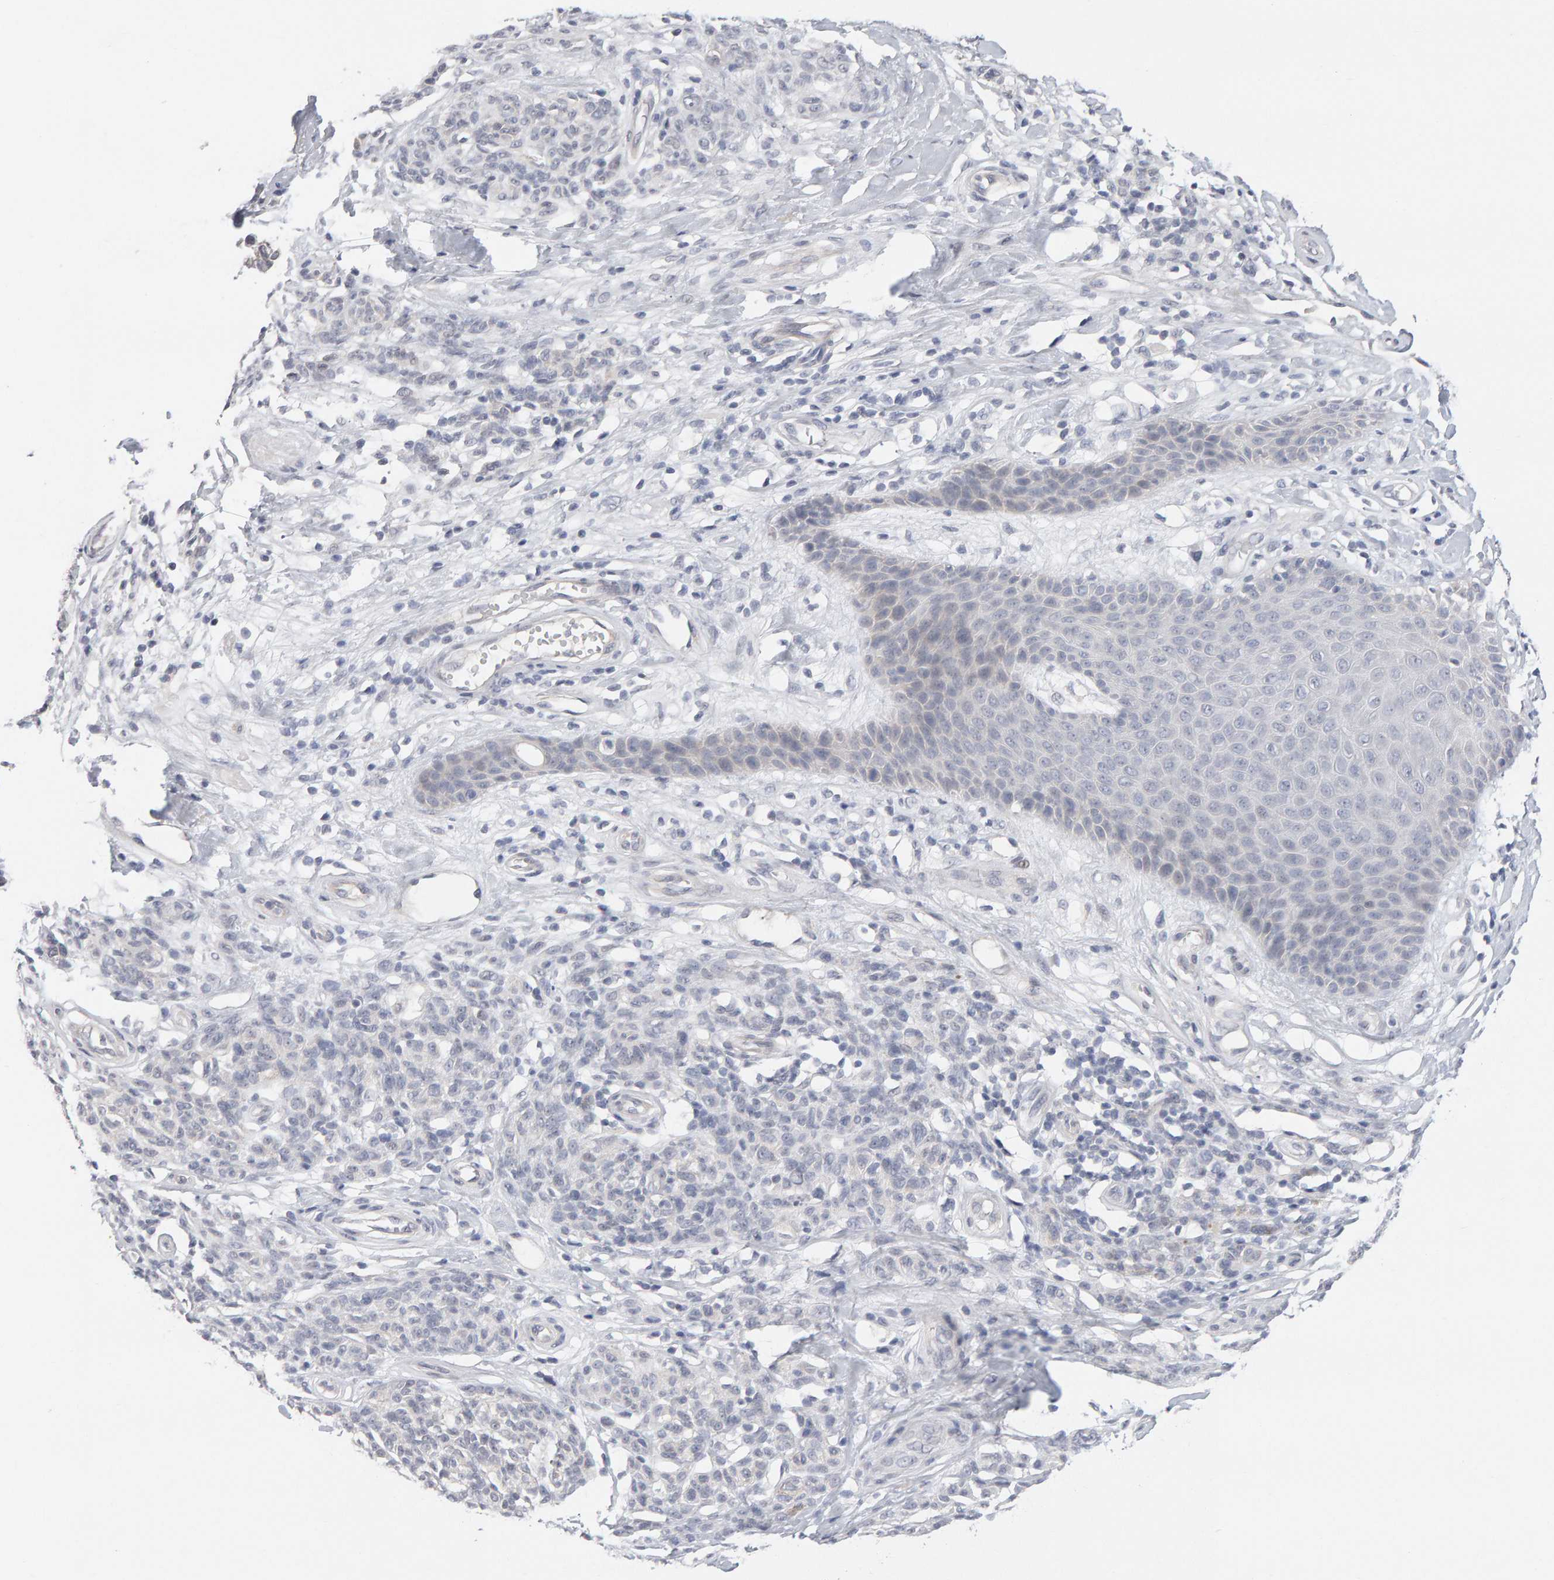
{"staining": {"intensity": "weak", "quantity": "<25%", "location": "cytoplasmic/membranous"}, "tissue": "melanoma", "cell_type": "Tumor cells", "image_type": "cancer", "snomed": [{"axis": "morphology", "description": "Malignant melanoma, NOS"}, {"axis": "topography", "description": "Skin"}], "caption": "Tumor cells show no significant protein staining in melanoma. Brightfield microscopy of immunohistochemistry stained with DAB (brown) and hematoxylin (blue), captured at high magnification.", "gene": "HNF4A", "patient": {"sex": "female", "age": 64}}